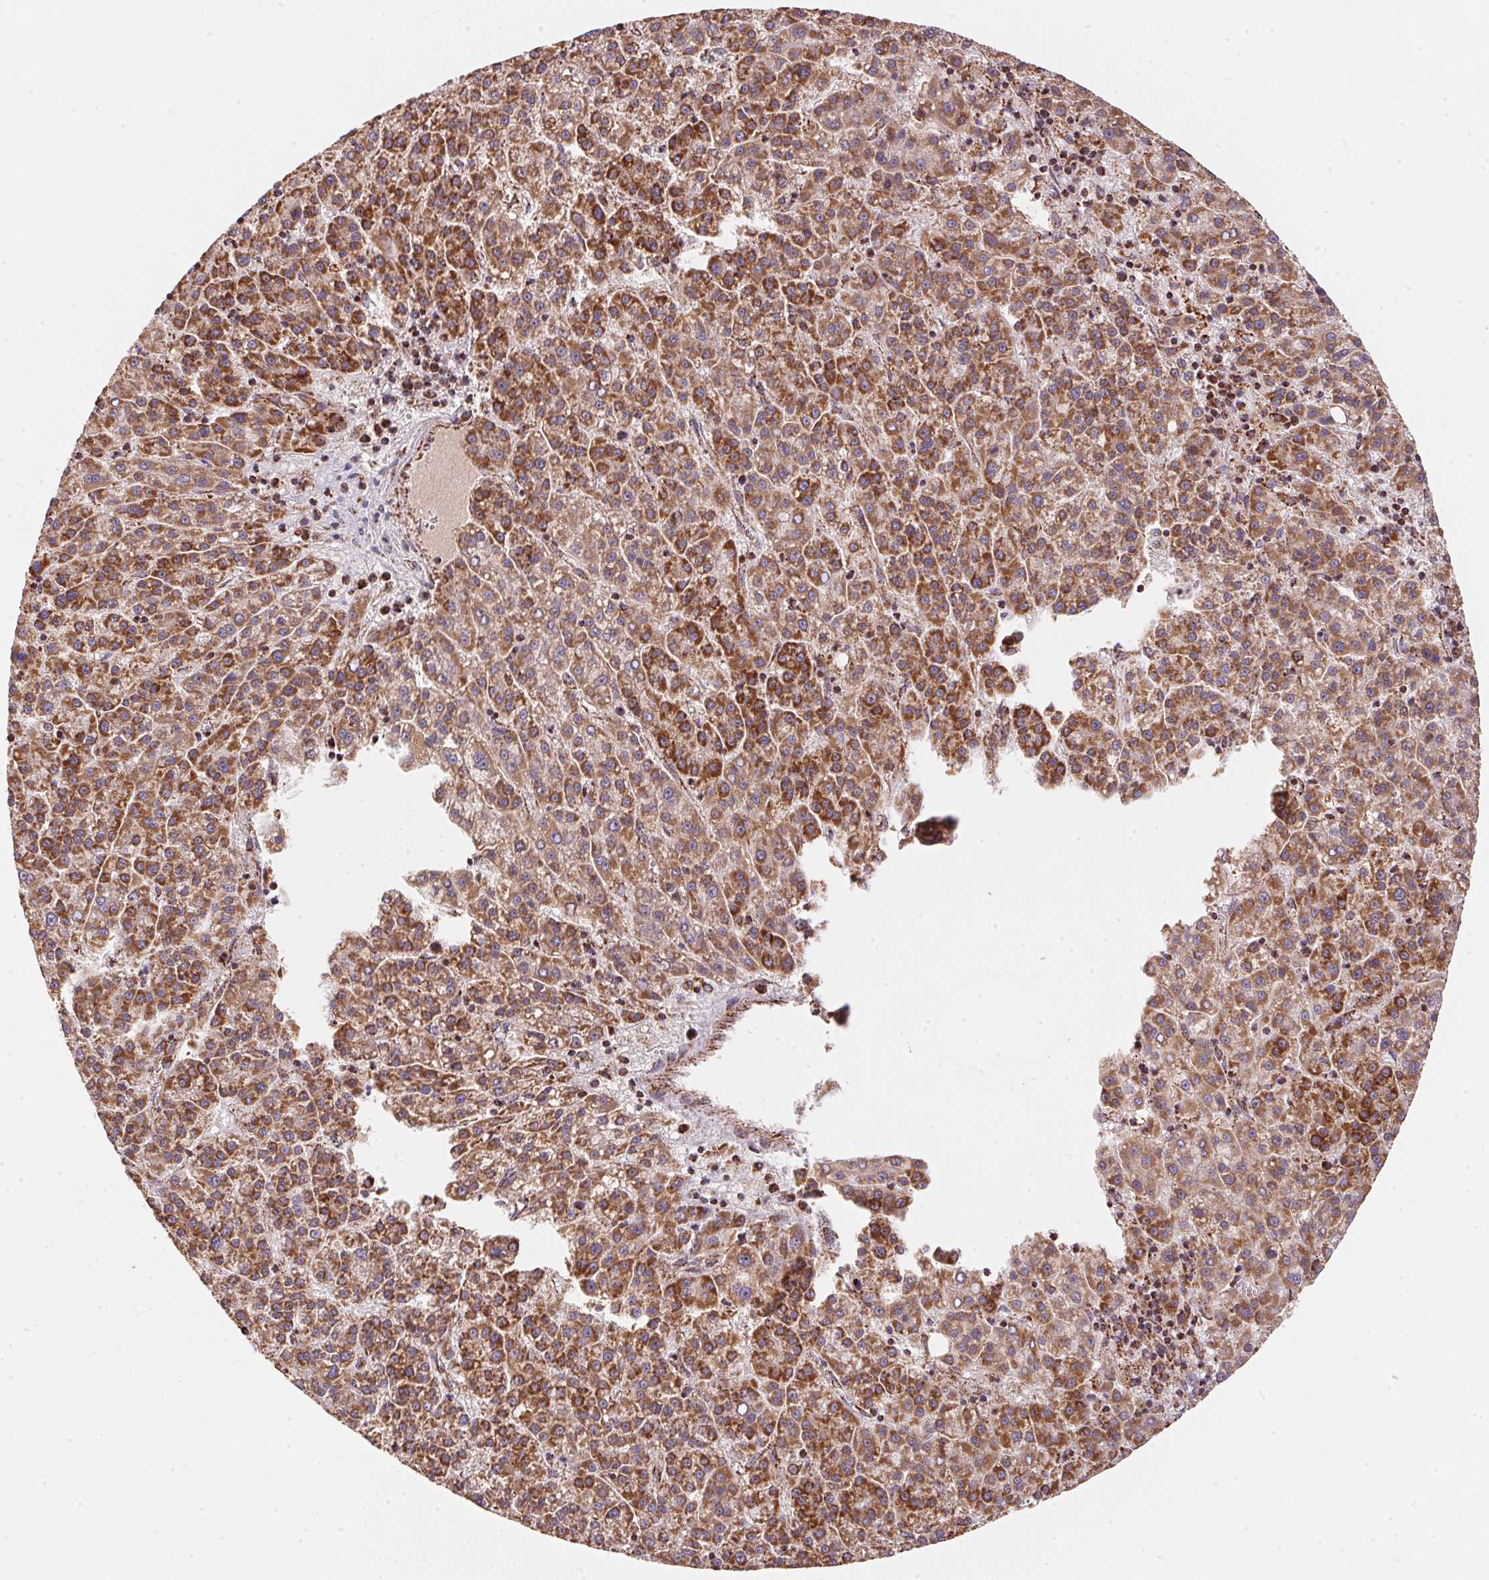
{"staining": {"intensity": "strong", "quantity": ">75%", "location": "cytoplasmic/membranous"}, "tissue": "liver cancer", "cell_type": "Tumor cells", "image_type": "cancer", "snomed": [{"axis": "morphology", "description": "Carcinoma, Hepatocellular, NOS"}, {"axis": "topography", "description": "Liver"}], "caption": "Approximately >75% of tumor cells in liver cancer (hepatocellular carcinoma) exhibit strong cytoplasmic/membranous protein staining as visualized by brown immunohistochemical staining.", "gene": "NDUFS2", "patient": {"sex": "female", "age": 58}}